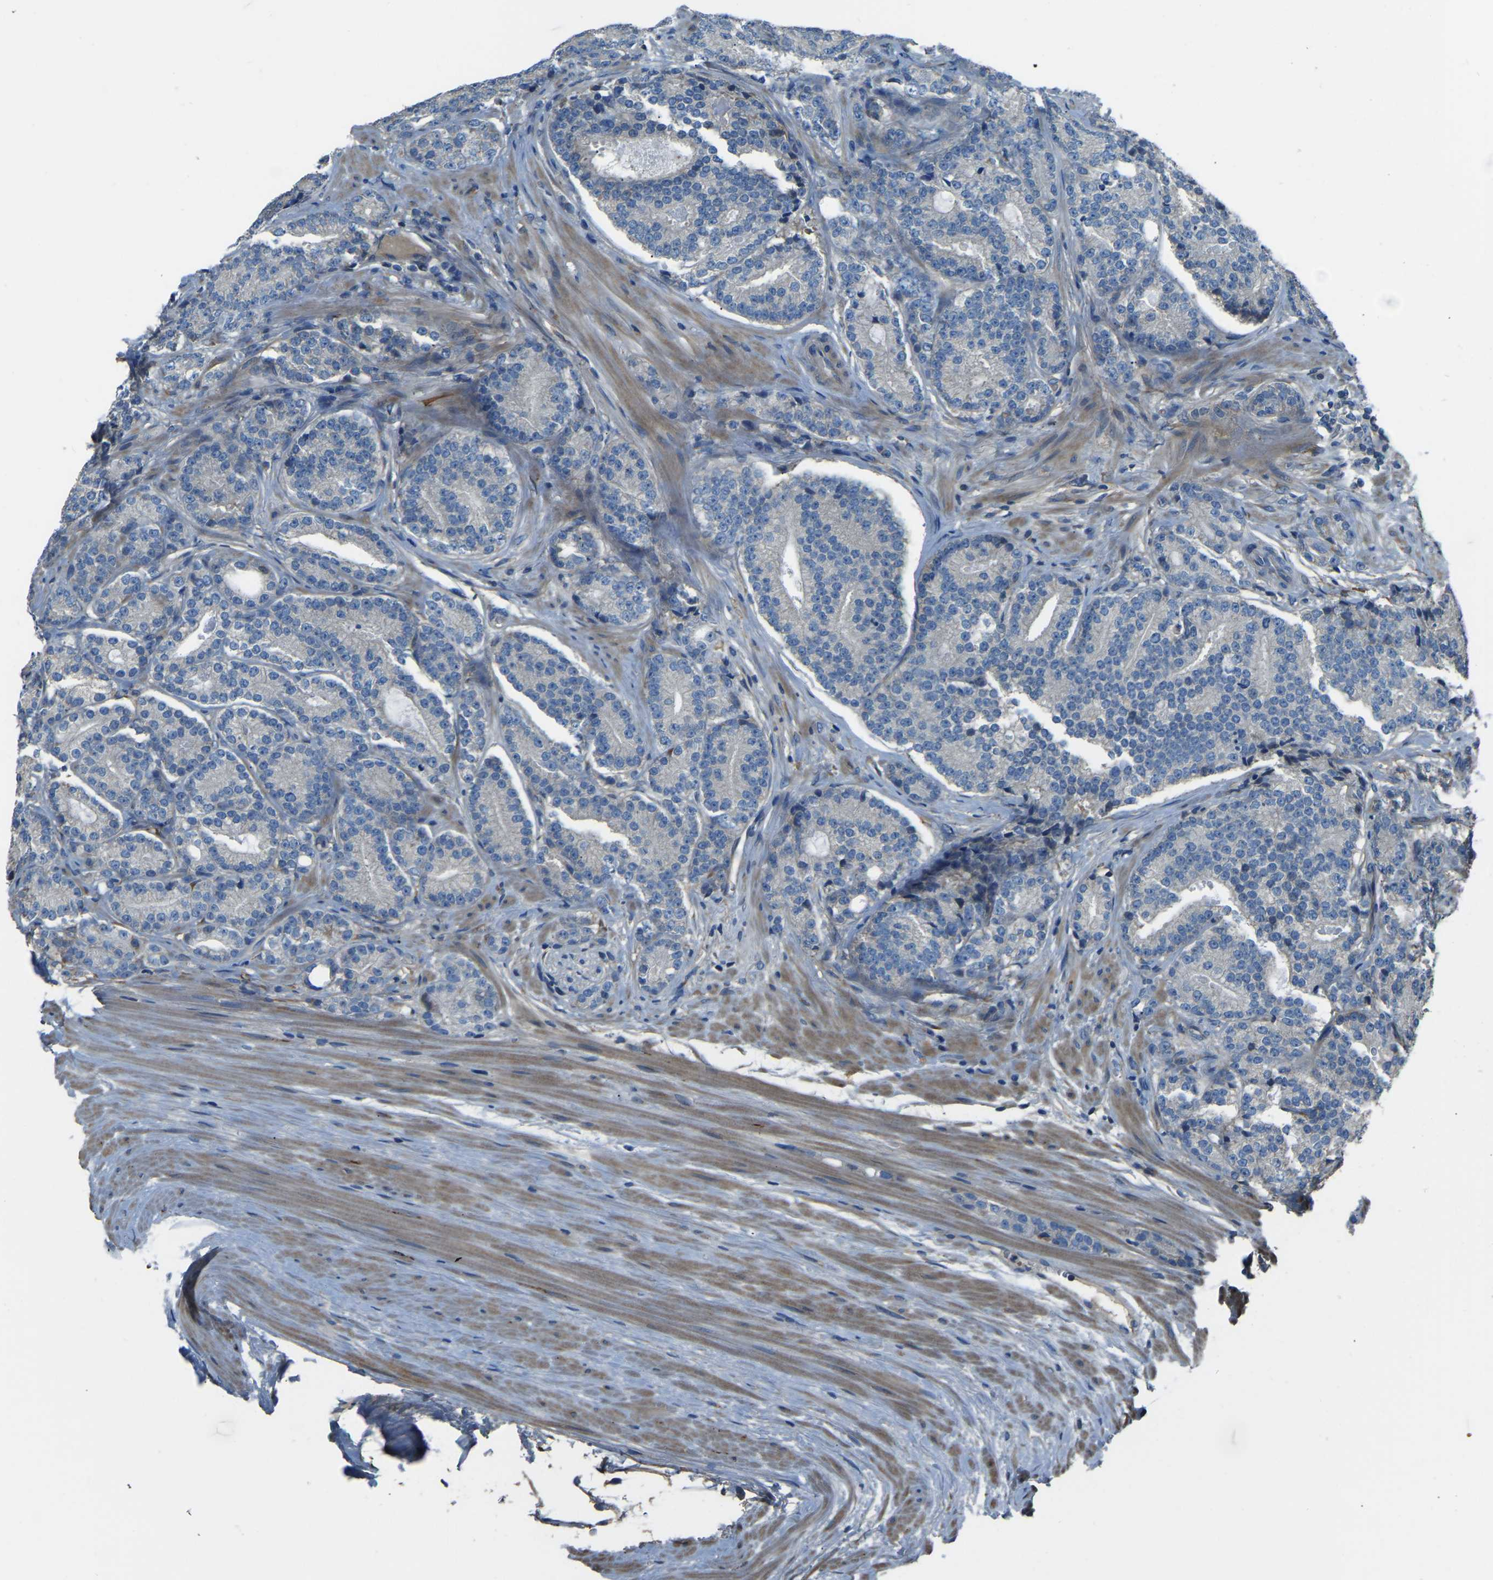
{"staining": {"intensity": "negative", "quantity": "none", "location": "none"}, "tissue": "prostate cancer", "cell_type": "Tumor cells", "image_type": "cancer", "snomed": [{"axis": "morphology", "description": "Adenocarcinoma, High grade"}, {"axis": "topography", "description": "Prostate"}], "caption": "The immunohistochemistry micrograph has no significant expression in tumor cells of high-grade adenocarcinoma (prostate) tissue.", "gene": "COL3A1", "patient": {"sex": "male", "age": 61}}